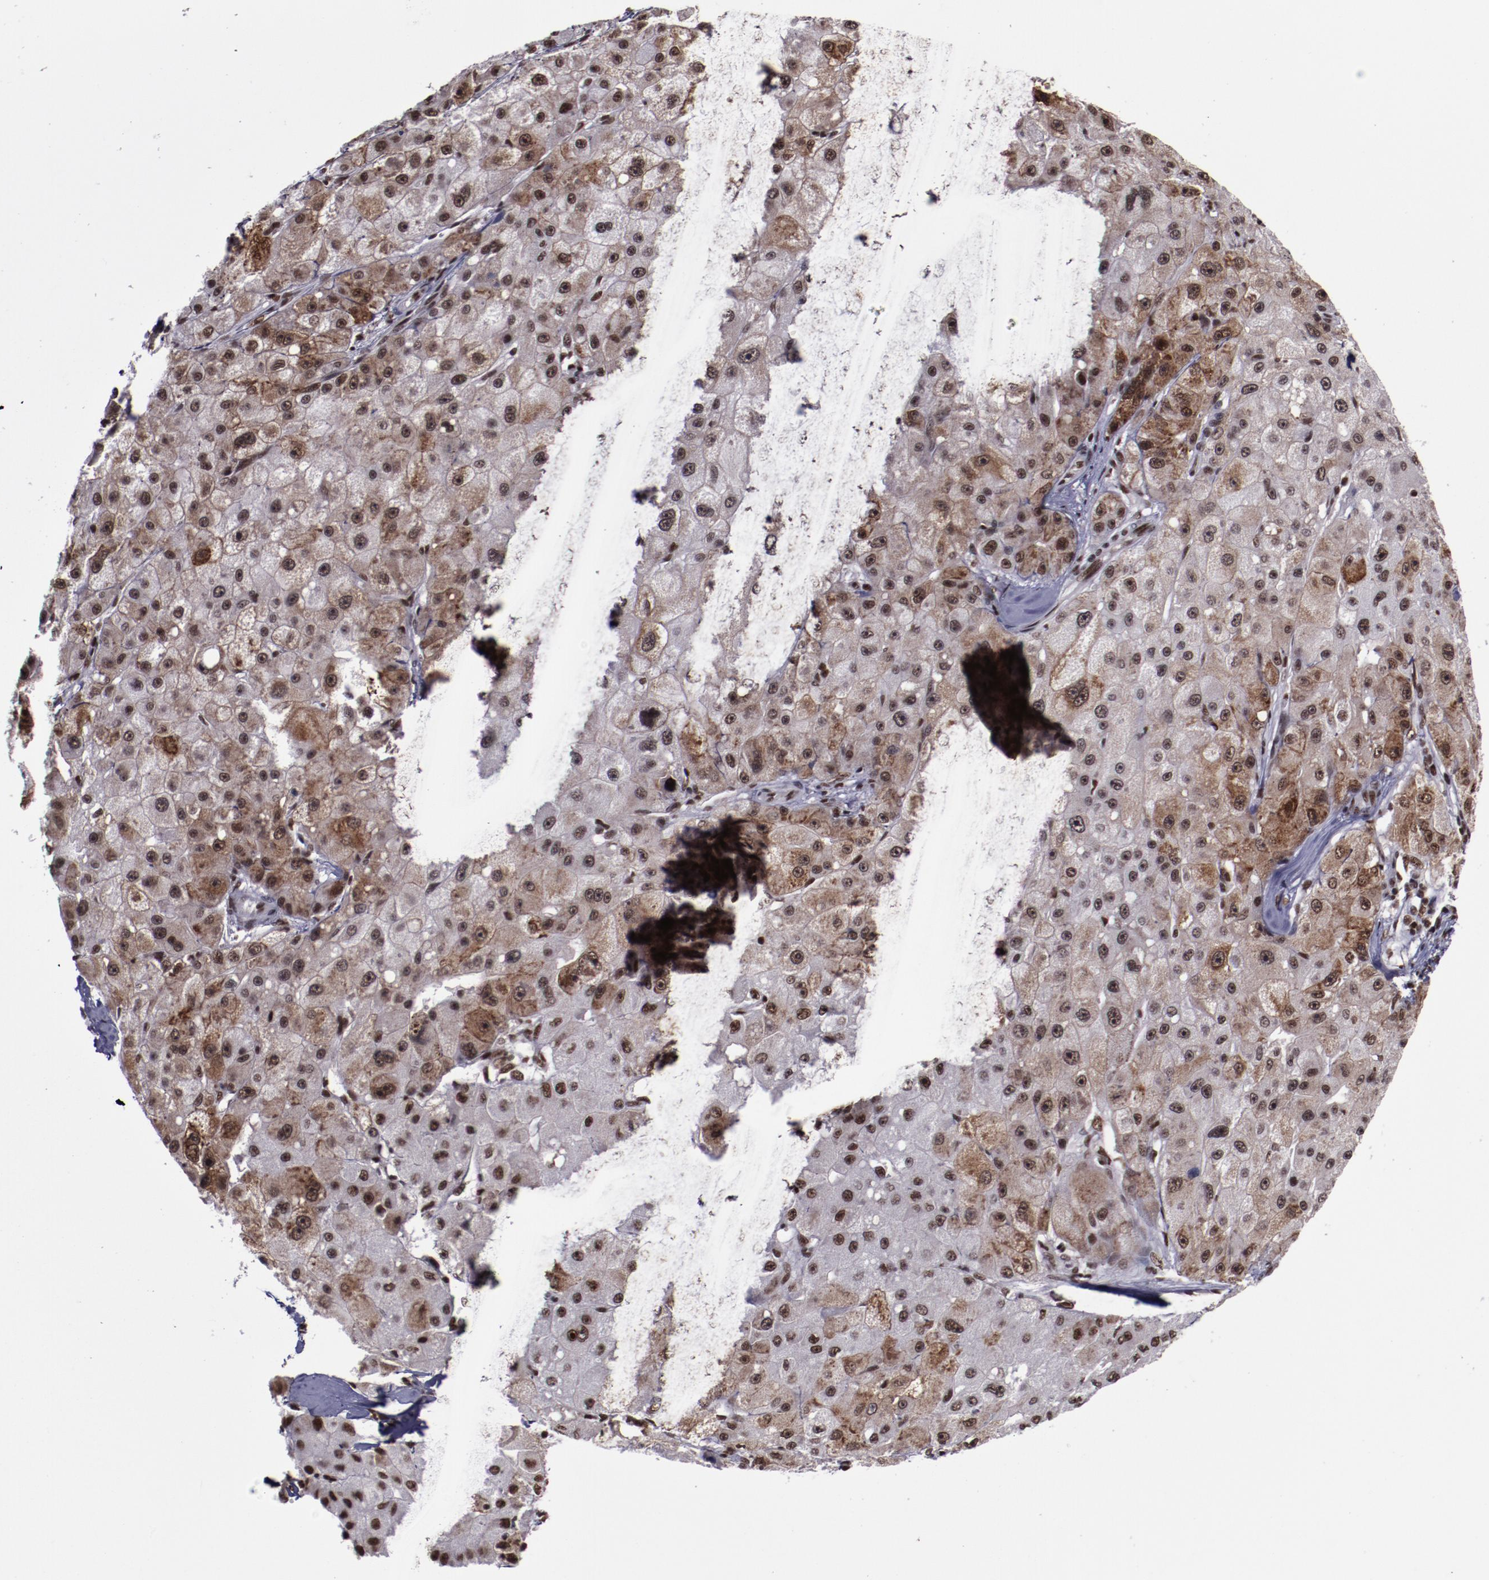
{"staining": {"intensity": "moderate", "quantity": ">75%", "location": "nuclear"}, "tissue": "liver cancer", "cell_type": "Tumor cells", "image_type": "cancer", "snomed": [{"axis": "morphology", "description": "Carcinoma, Hepatocellular, NOS"}, {"axis": "topography", "description": "Liver"}], "caption": "Immunohistochemical staining of hepatocellular carcinoma (liver) reveals medium levels of moderate nuclear positivity in approximately >75% of tumor cells.", "gene": "ERH", "patient": {"sex": "male", "age": 80}}